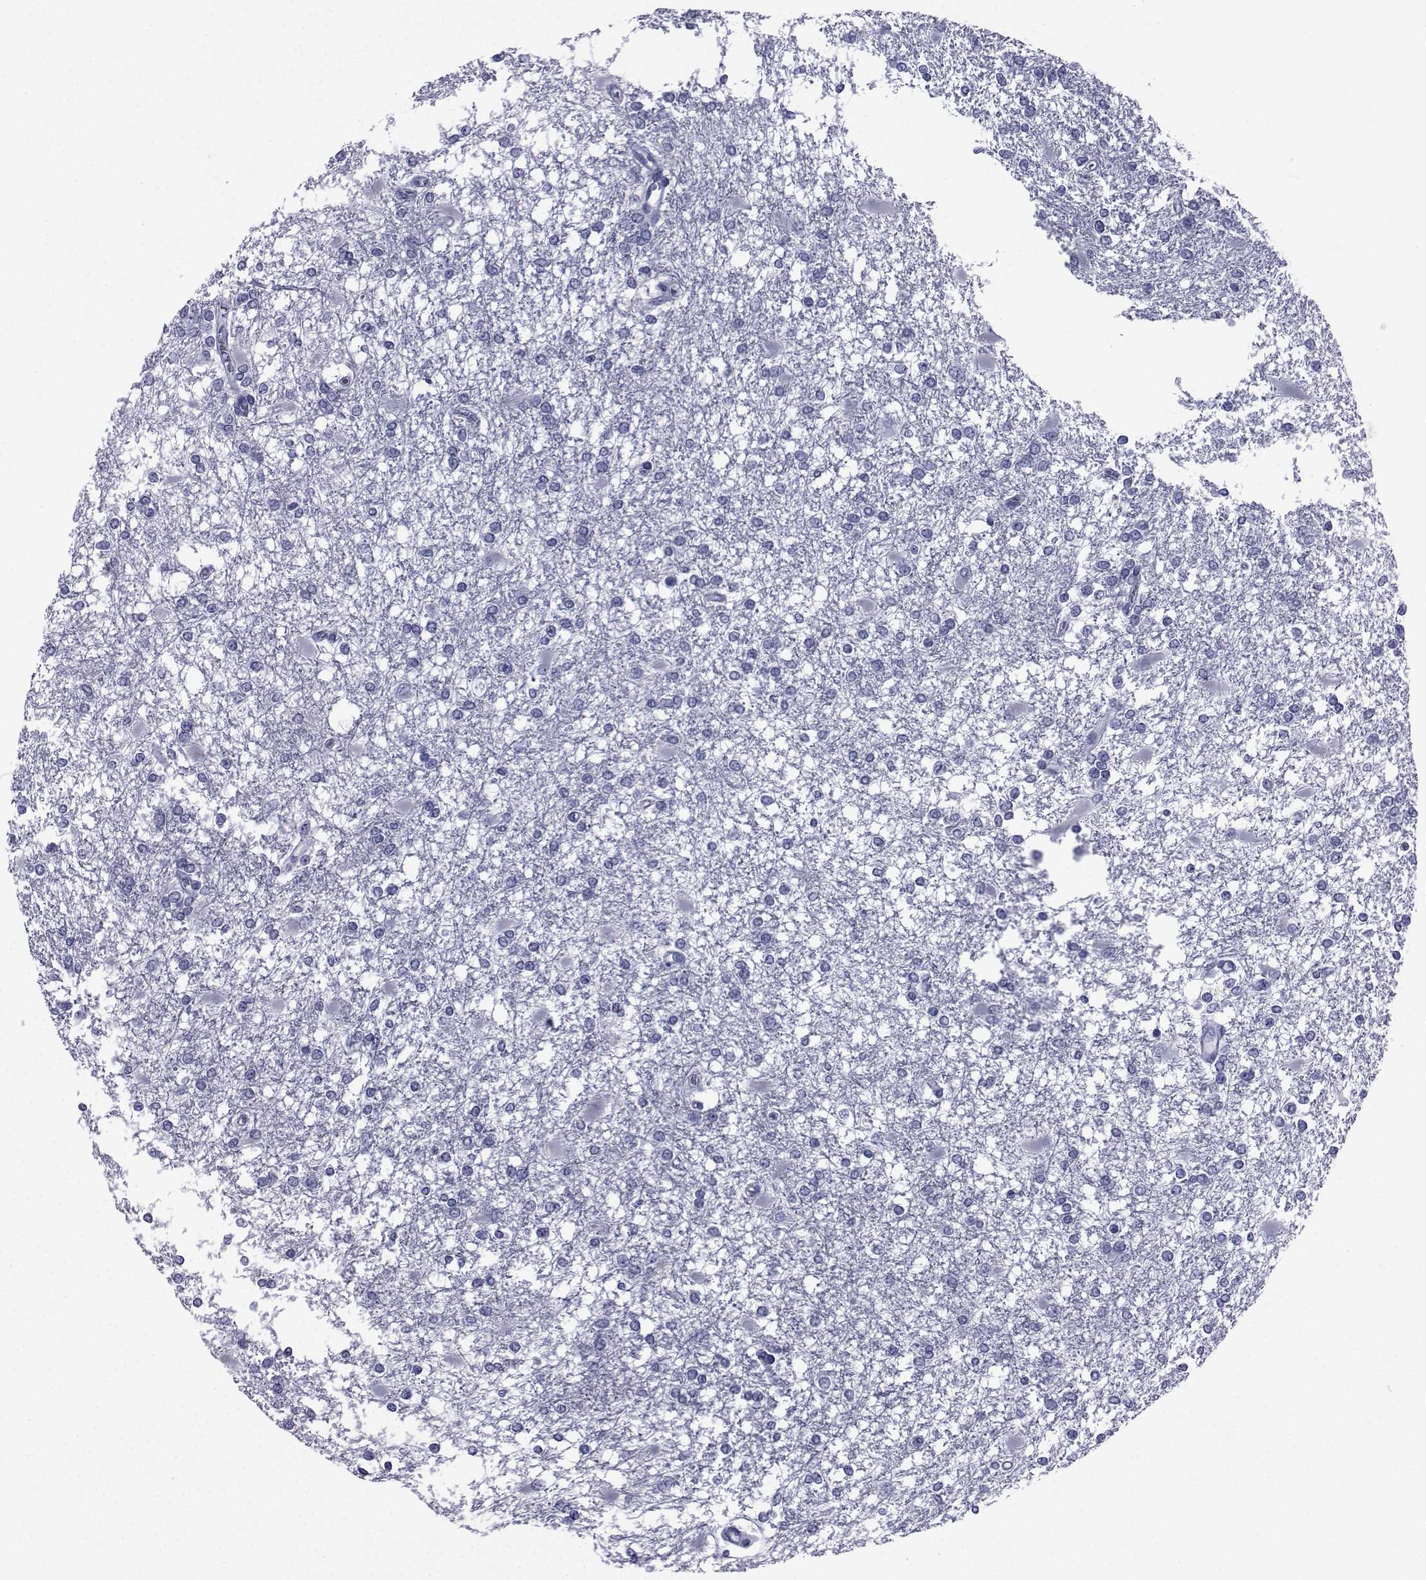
{"staining": {"intensity": "negative", "quantity": "none", "location": "none"}, "tissue": "glioma", "cell_type": "Tumor cells", "image_type": "cancer", "snomed": [{"axis": "morphology", "description": "Glioma, malignant, High grade"}, {"axis": "topography", "description": "Cerebral cortex"}], "caption": "An image of high-grade glioma (malignant) stained for a protein reveals no brown staining in tumor cells.", "gene": "ROPN1", "patient": {"sex": "male", "age": 79}}